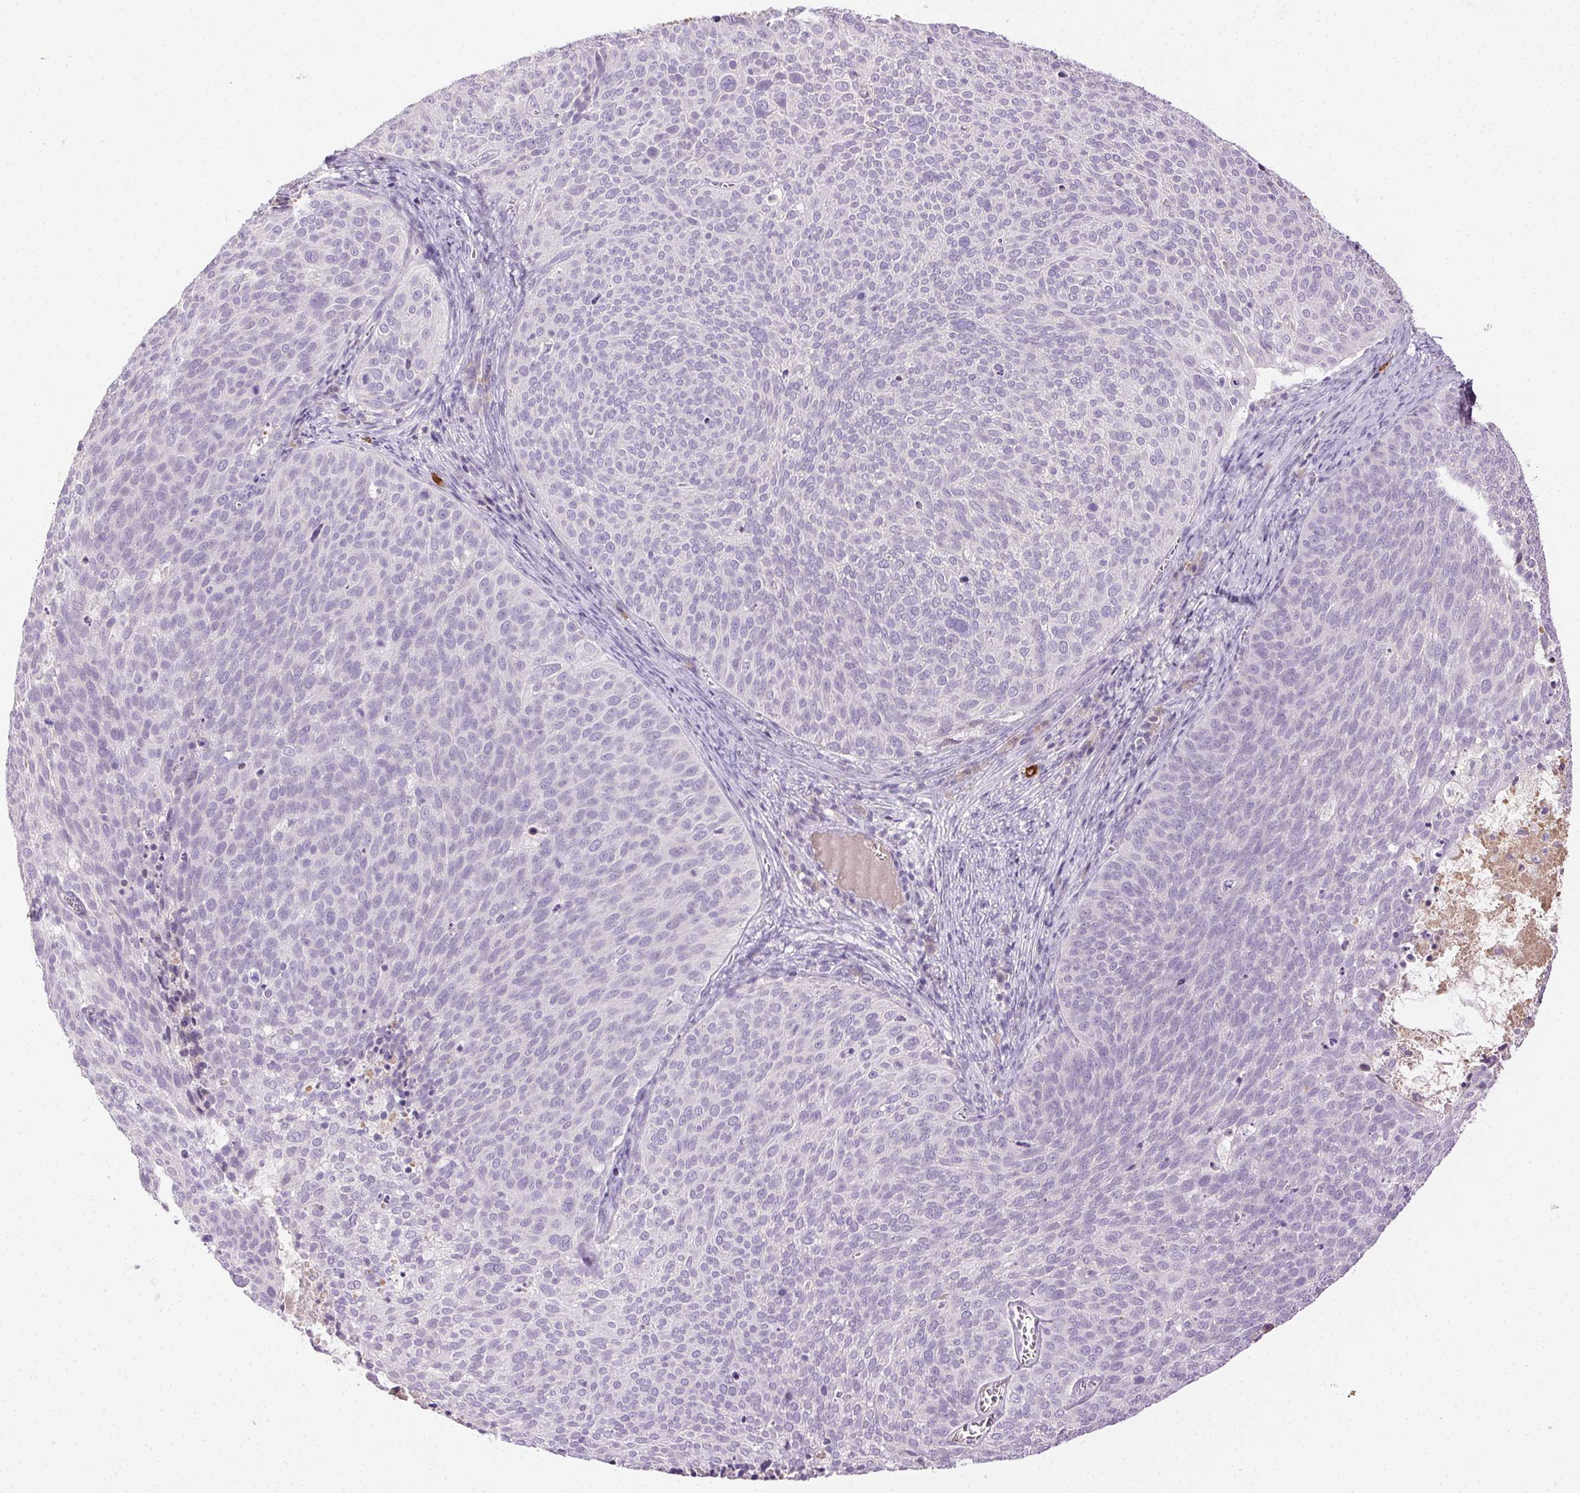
{"staining": {"intensity": "negative", "quantity": "none", "location": "none"}, "tissue": "cervical cancer", "cell_type": "Tumor cells", "image_type": "cancer", "snomed": [{"axis": "morphology", "description": "Squamous cell carcinoma, NOS"}, {"axis": "topography", "description": "Cervix"}], "caption": "The immunohistochemistry micrograph has no significant positivity in tumor cells of cervical cancer tissue.", "gene": "BPIFB2", "patient": {"sex": "female", "age": 39}}